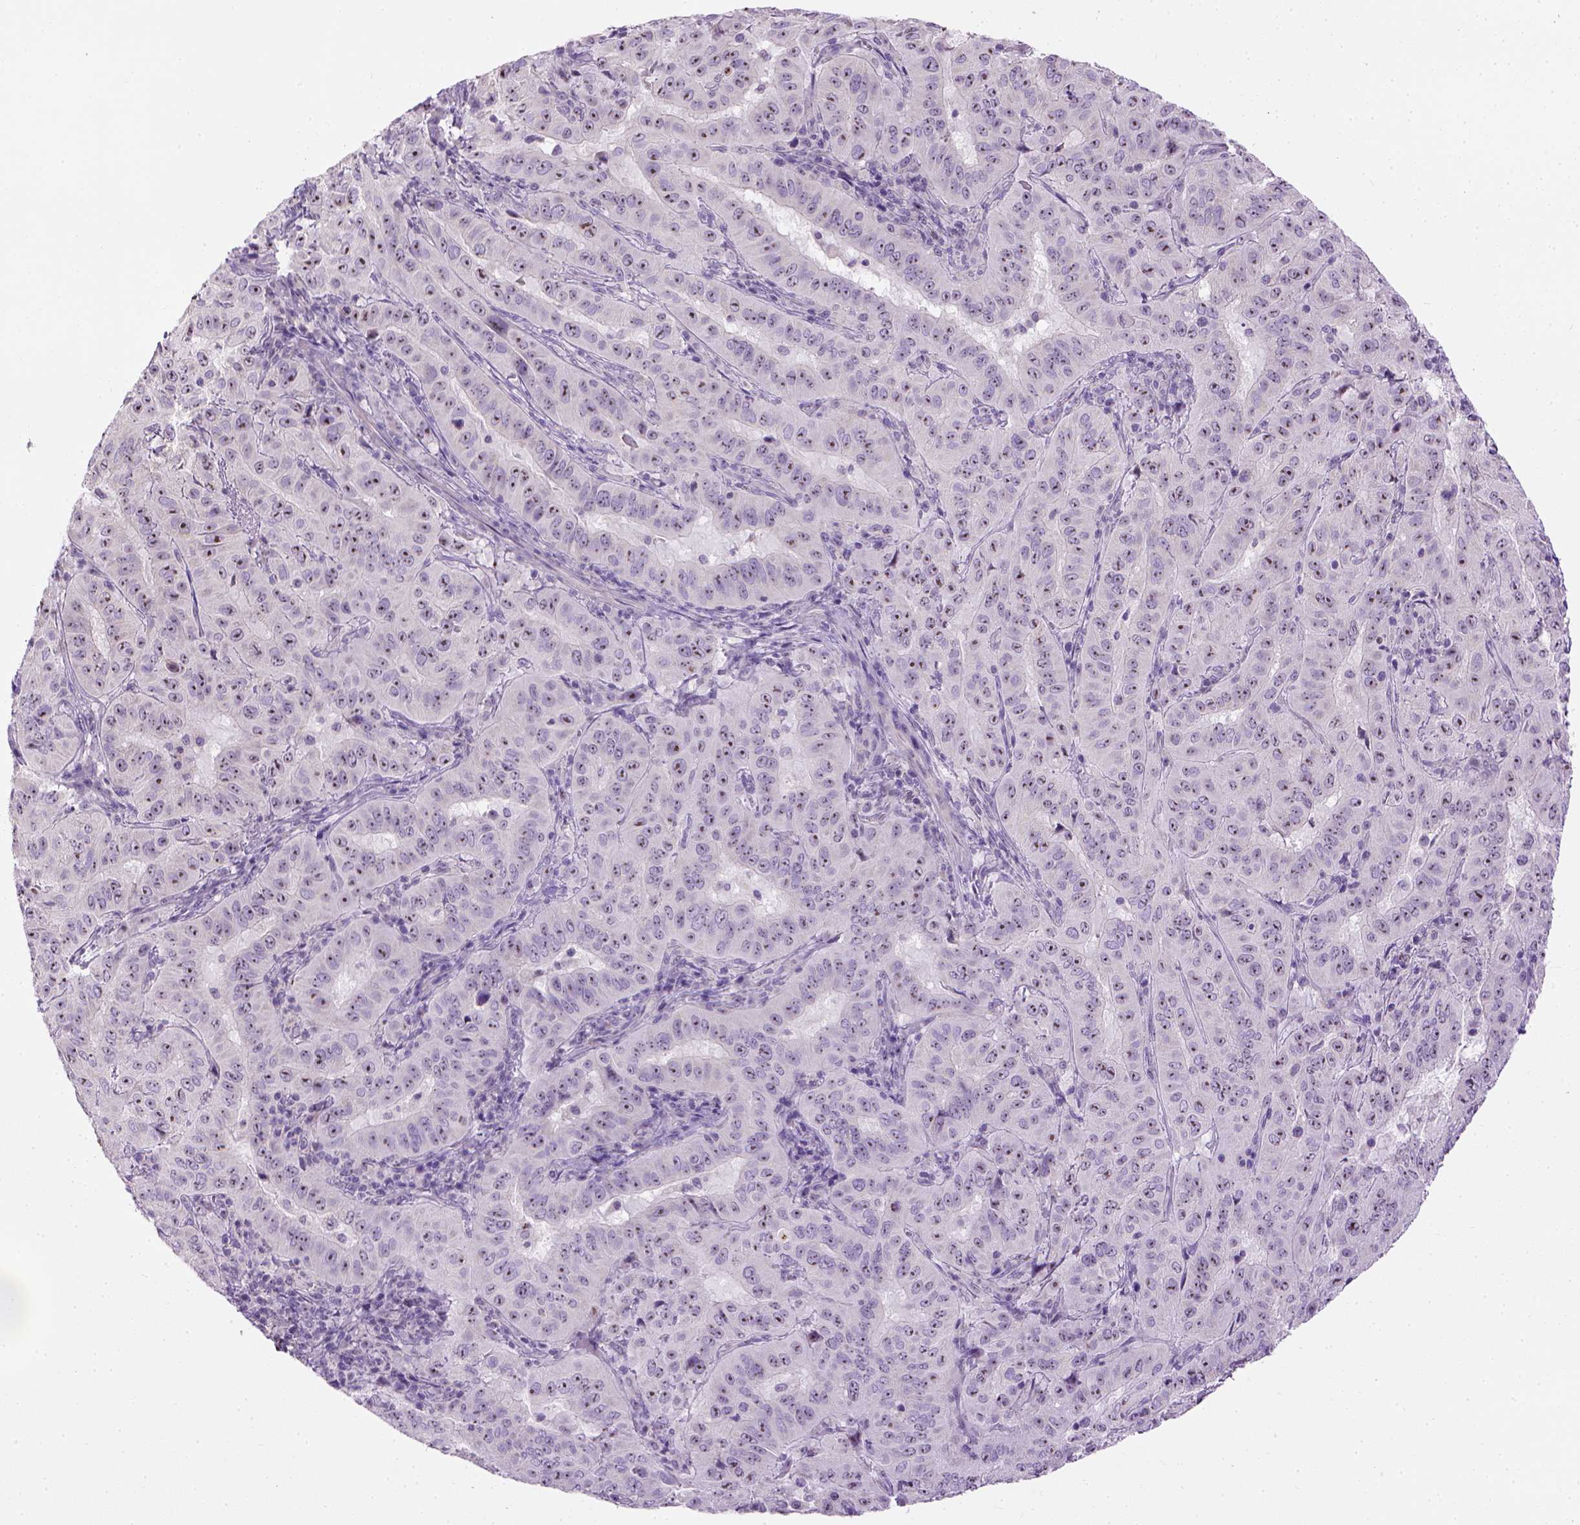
{"staining": {"intensity": "moderate", "quantity": "25%-75%", "location": "nuclear"}, "tissue": "pancreatic cancer", "cell_type": "Tumor cells", "image_type": "cancer", "snomed": [{"axis": "morphology", "description": "Adenocarcinoma, NOS"}, {"axis": "topography", "description": "Pancreas"}], "caption": "Adenocarcinoma (pancreatic) tissue demonstrates moderate nuclear expression in about 25%-75% of tumor cells, visualized by immunohistochemistry. Using DAB (brown) and hematoxylin (blue) stains, captured at high magnification using brightfield microscopy.", "gene": "UTP4", "patient": {"sex": "male", "age": 63}}